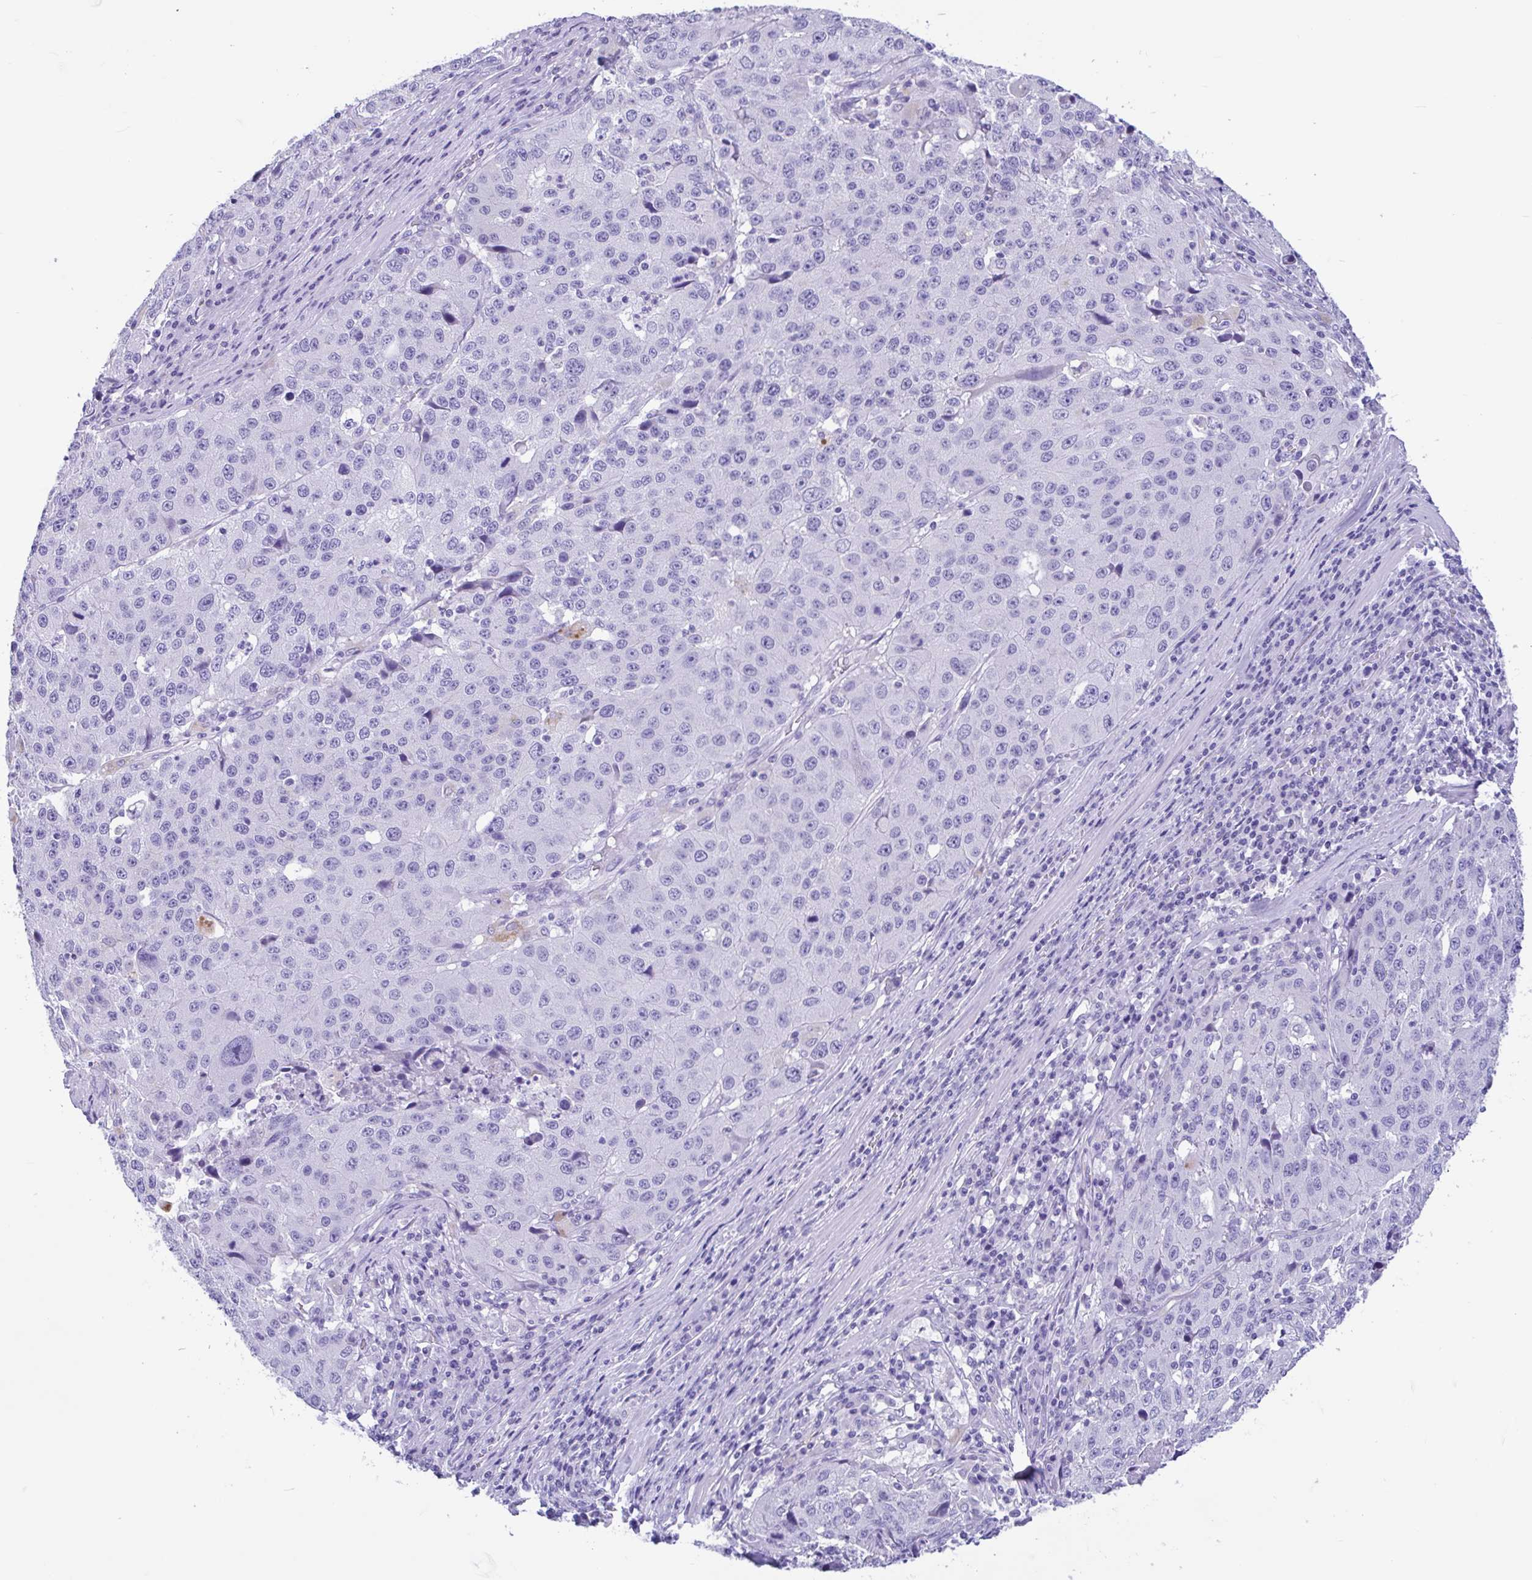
{"staining": {"intensity": "negative", "quantity": "none", "location": "none"}, "tissue": "stomach cancer", "cell_type": "Tumor cells", "image_type": "cancer", "snomed": [{"axis": "morphology", "description": "Adenocarcinoma, NOS"}, {"axis": "topography", "description": "Stomach"}], "caption": "Immunohistochemical staining of adenocarcinoma (stomach) shows no significant expression in tumor cells.", "gene": "OR4N4", "patient": {"sex": "male", "age": 71}}